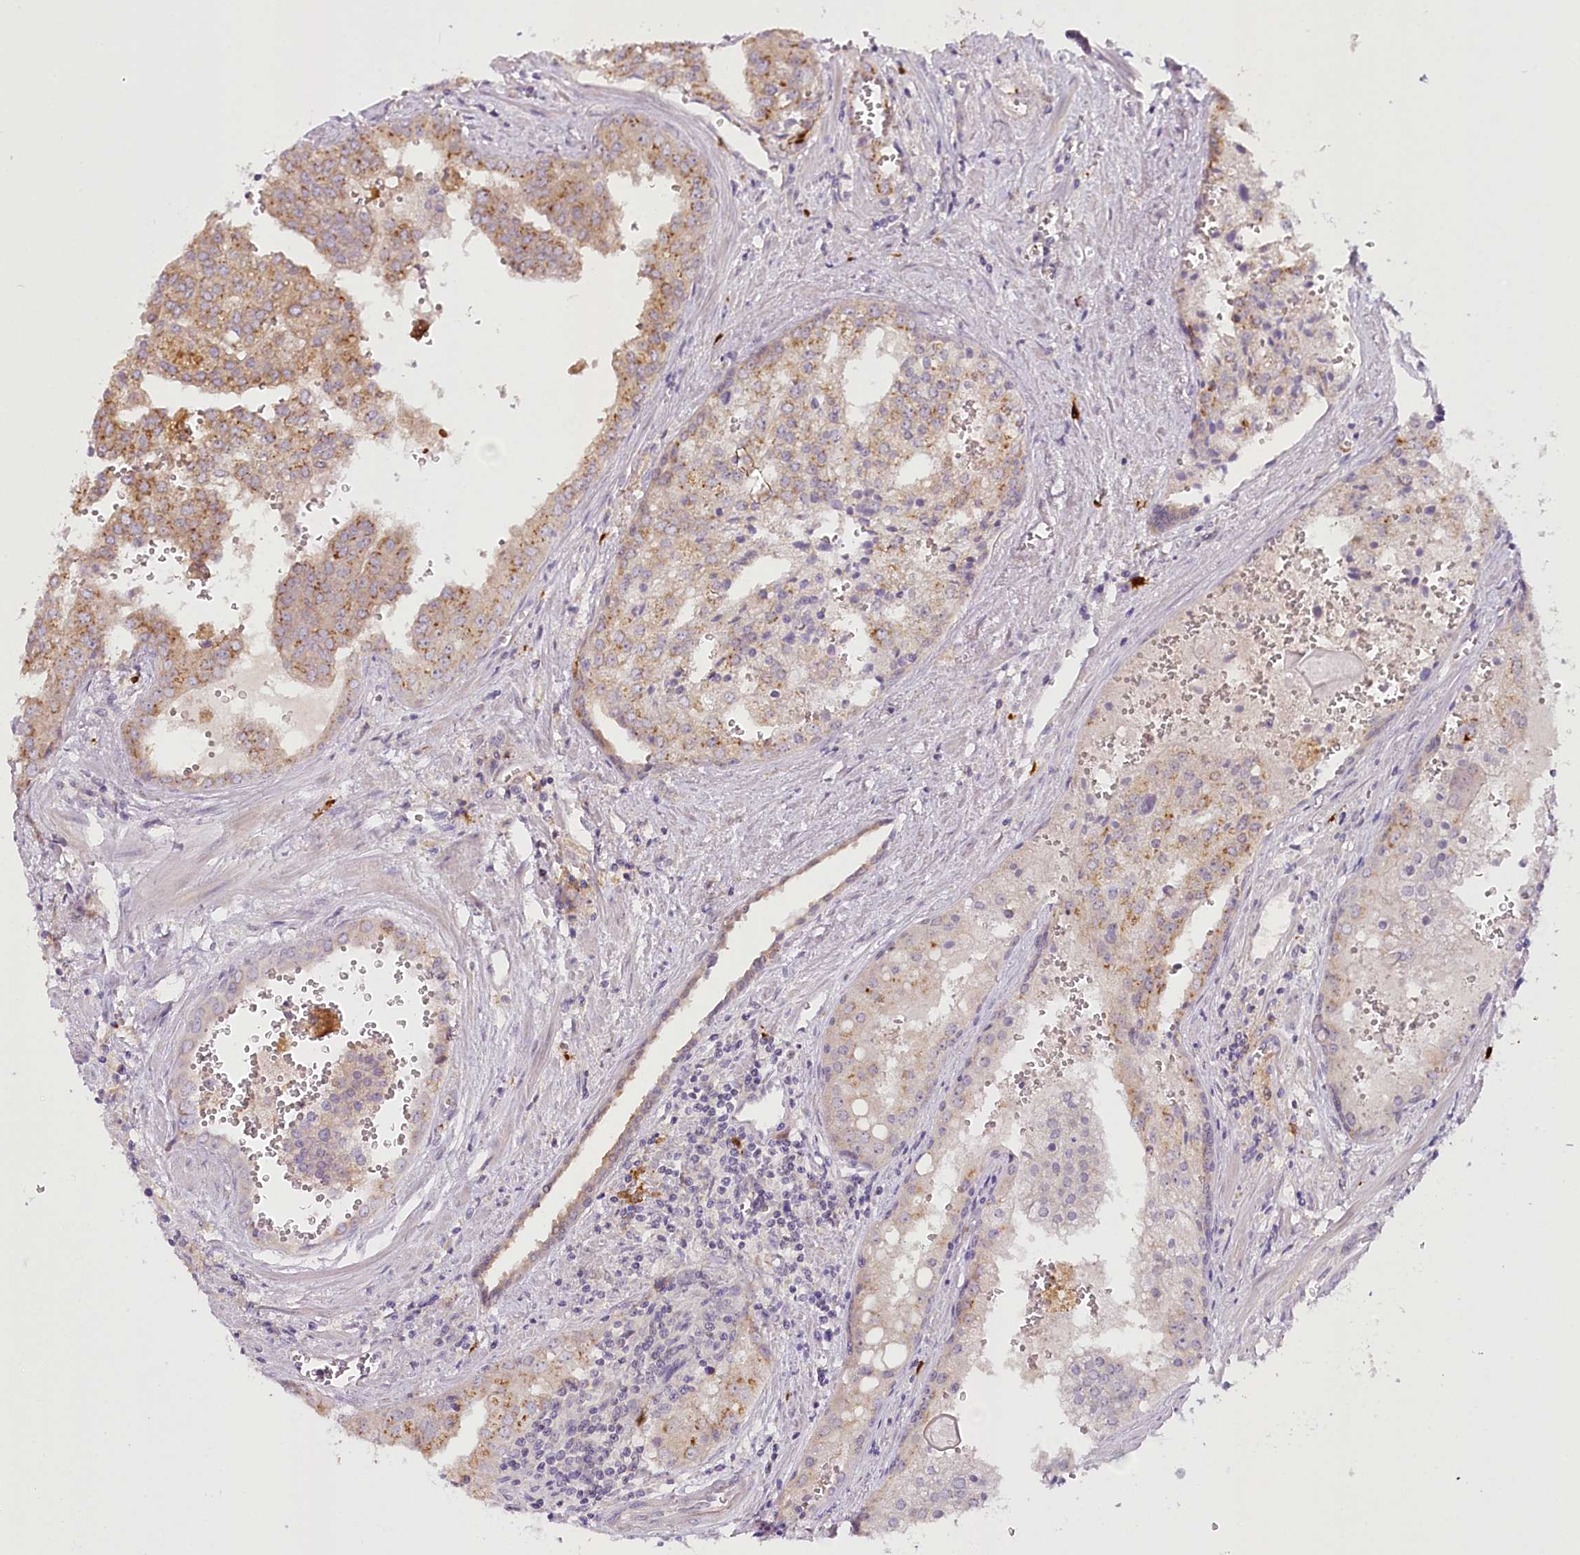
{"staining": {"intensity": "moderate", "quantity": "<25%", "location": "cytoplasmic/membranous"}, "tissue": "prostate cancer", "cell_type": "Tumor cells", "image_type": "cancer", "snomed": [{"axis": "morphology", "description": "Adenocarcinoma, High grade"}, {"axis": "topography", "description": "Prostate"}], "caption": "This is a histology image of IHC staining of prostate high-grade adenocarcinoma, which shows moderate staining in the cytoplasmic/membranous of tumor cells.", "gene": "VWA5A", "patient": {"sex": "male", "age": 68}}